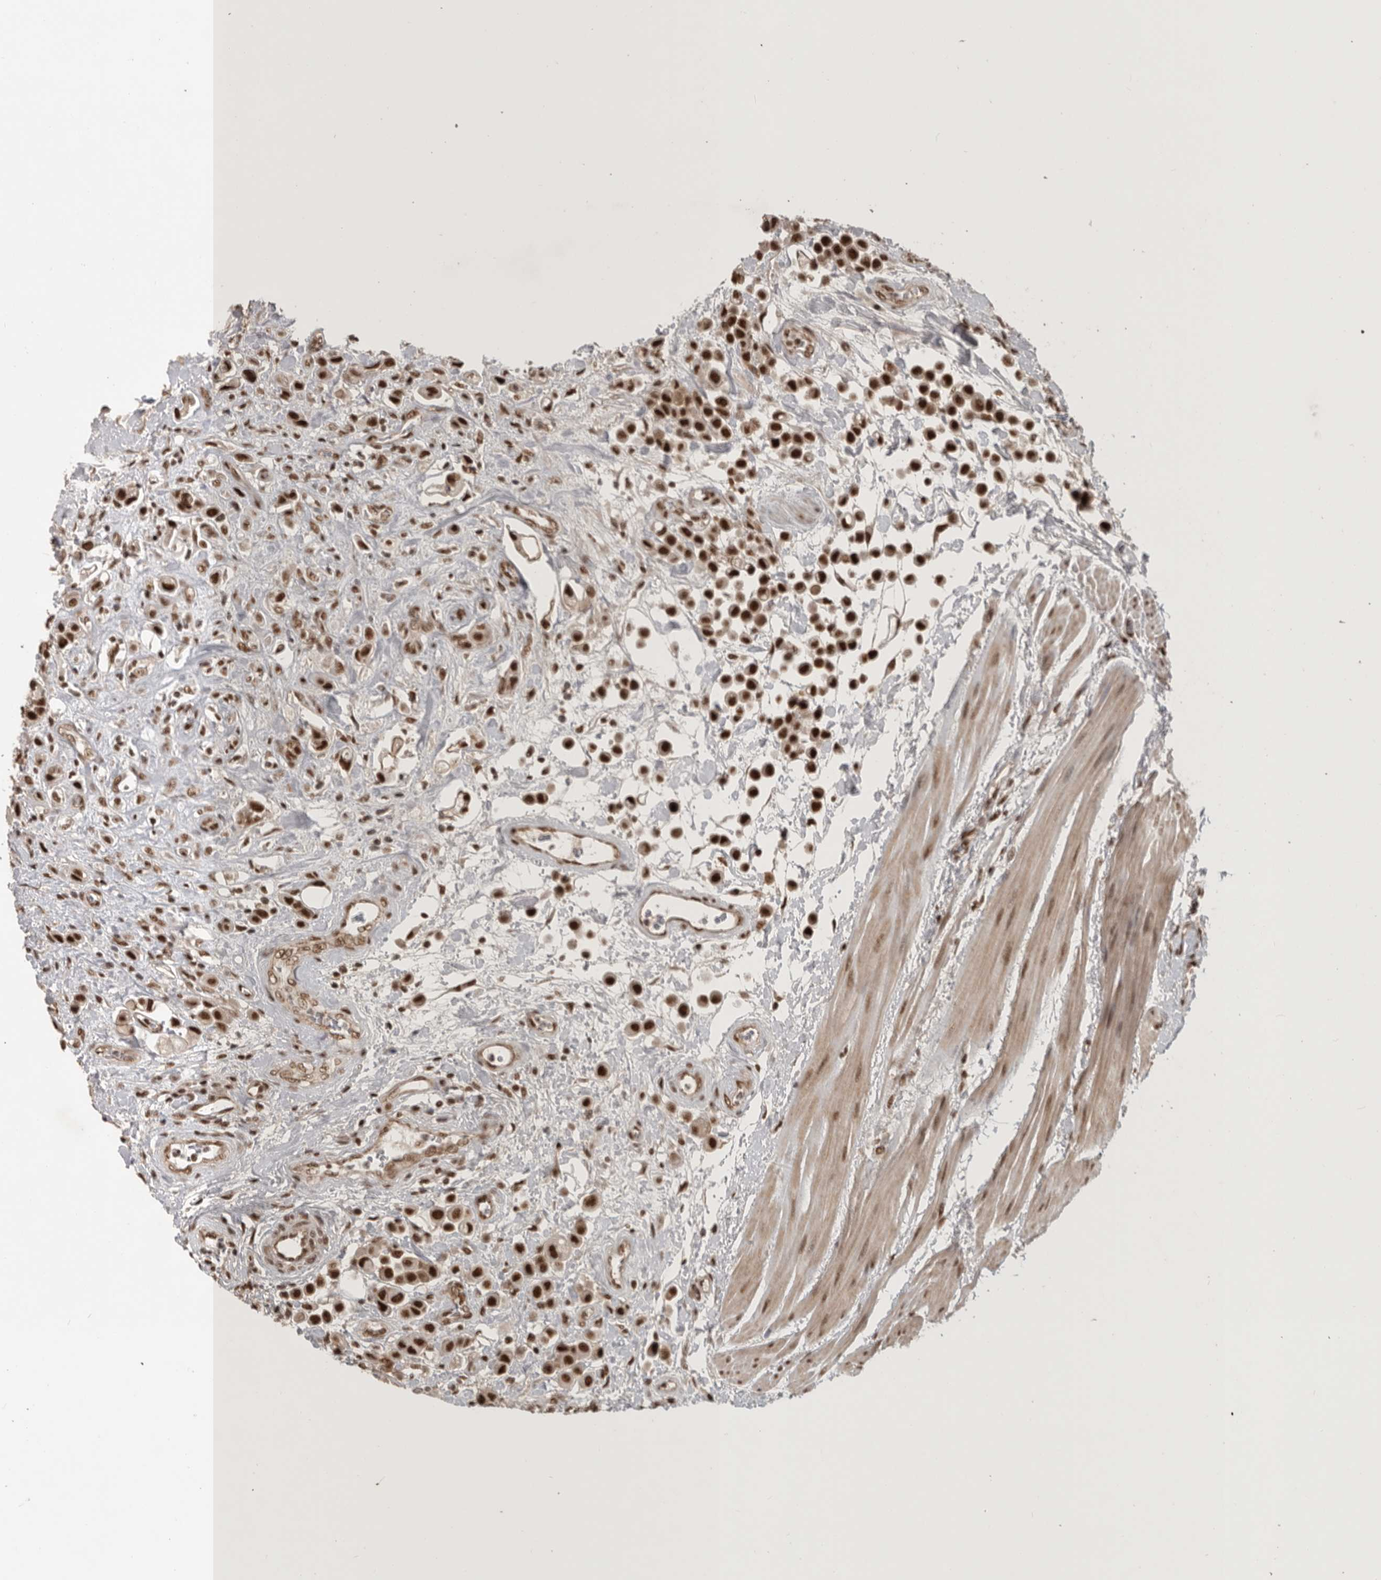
{"staining": {"intensity": "strong", "quantity": ">75%", "location": "nuclear"}, "tissue": "urothelial cancer", "cell_type": "Tumor cells", "image_type": "cancer", "snomed": [{"axis": "morphology", "description": "Urothelial carcinoma, High grade"}, {"axis": "topography", "description": "Urinary bladder"}], "caption": "A brown stain shows strong nuclear staining of a protein in urothelial carcinoma (high-grade) tumor cells.", "gene": "CBLL1", "patient": {"sex": "male", "age": 50}}